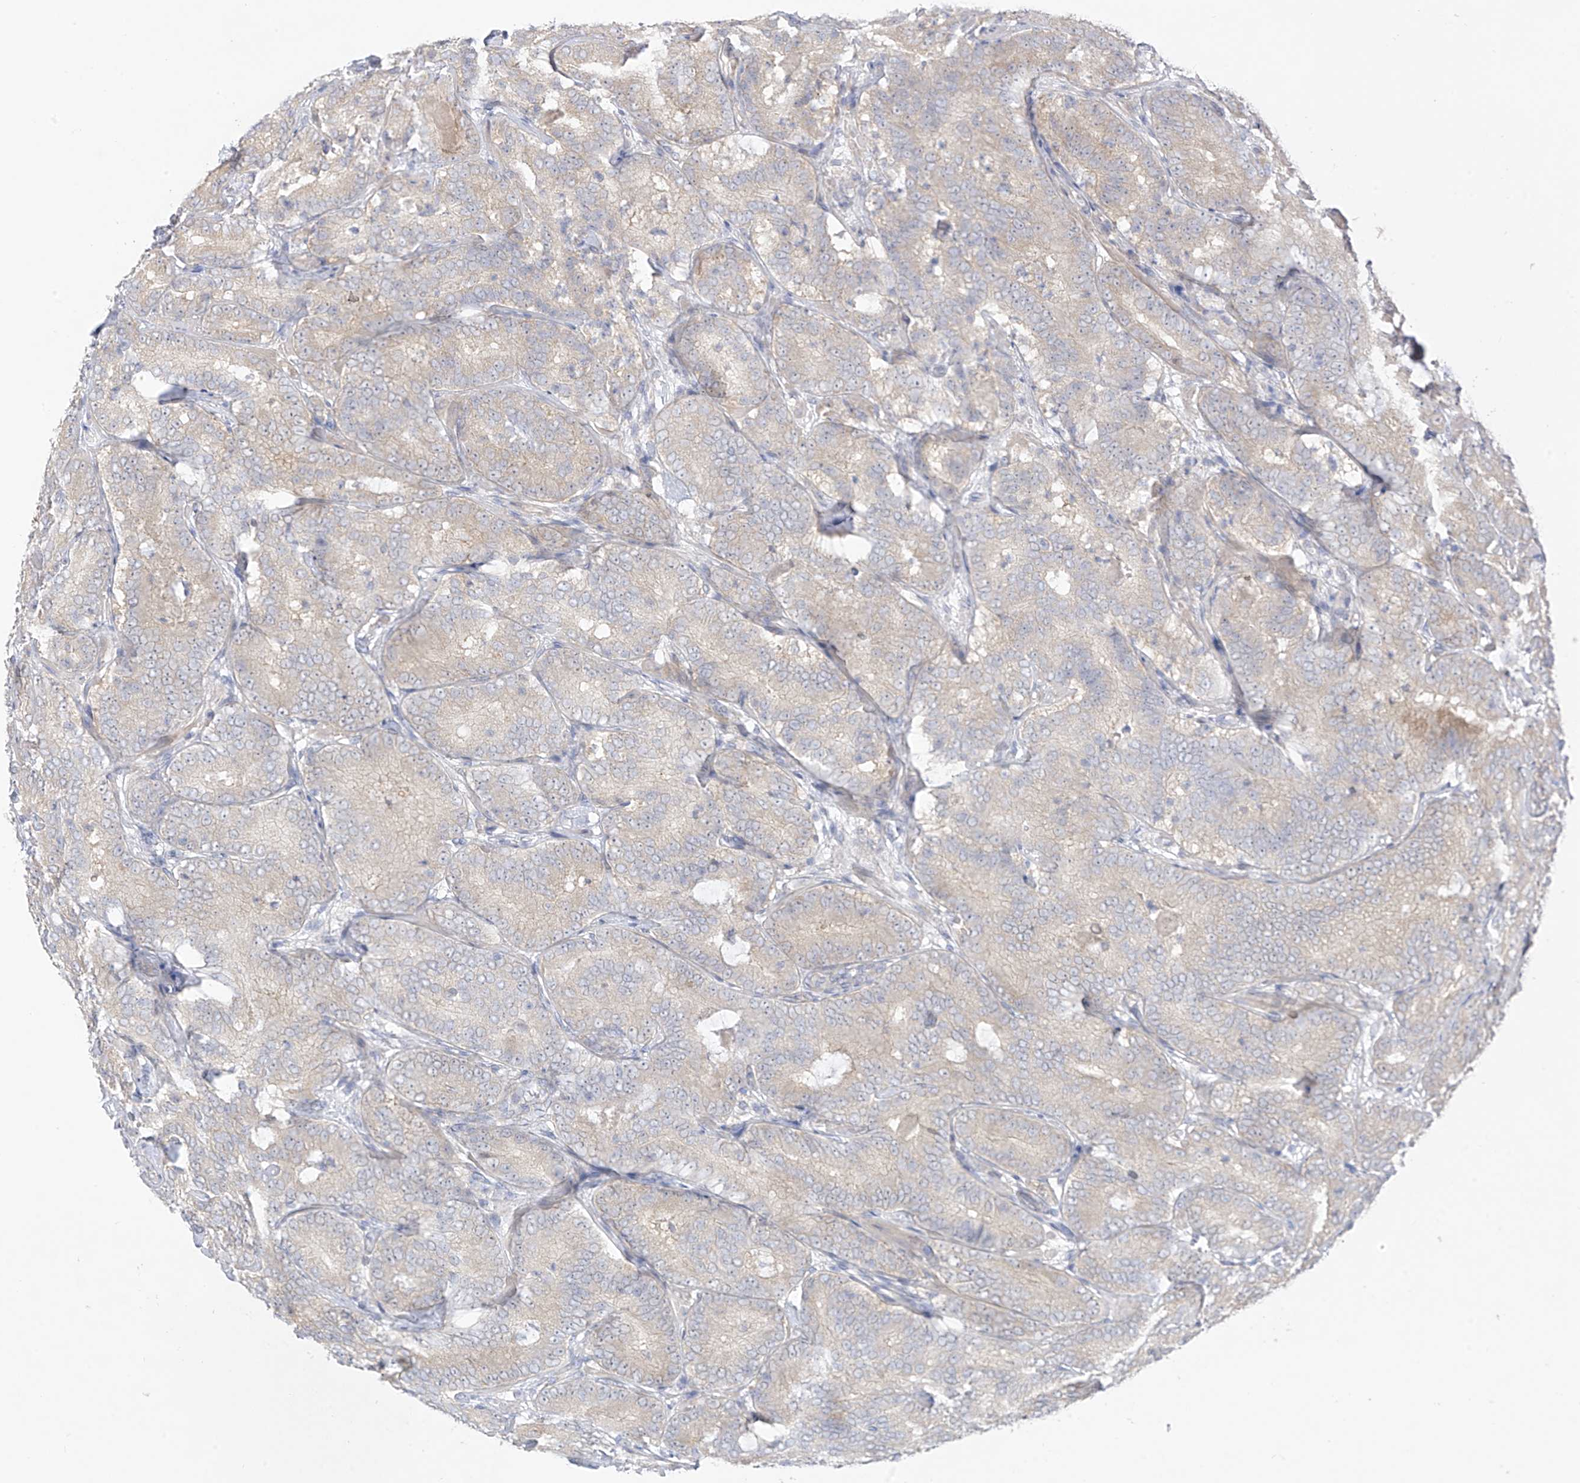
{"staining": {"intensity": "weak", "quantity": "<25%", "location": "cytoplasmic/membranous"}, "tissue": "prostate cancer", "cell_type": "Tumor cells", "image_type": "cancer", "snomed": [{"axis": "morphology", "description": "Adenocarcinoma, High grade"}, {"axis": "topography", "description": "Prostate"}], "caption": "This photomicrograph is of adenocarcinoma (high-grade) (prostate) stained with IHC to label a protein in brown with the nuclei are counter-stained blue. There is no positivity in tumor cells.", "gene": "EIPR1", "patient": {"sex": "male", "age": 57}}